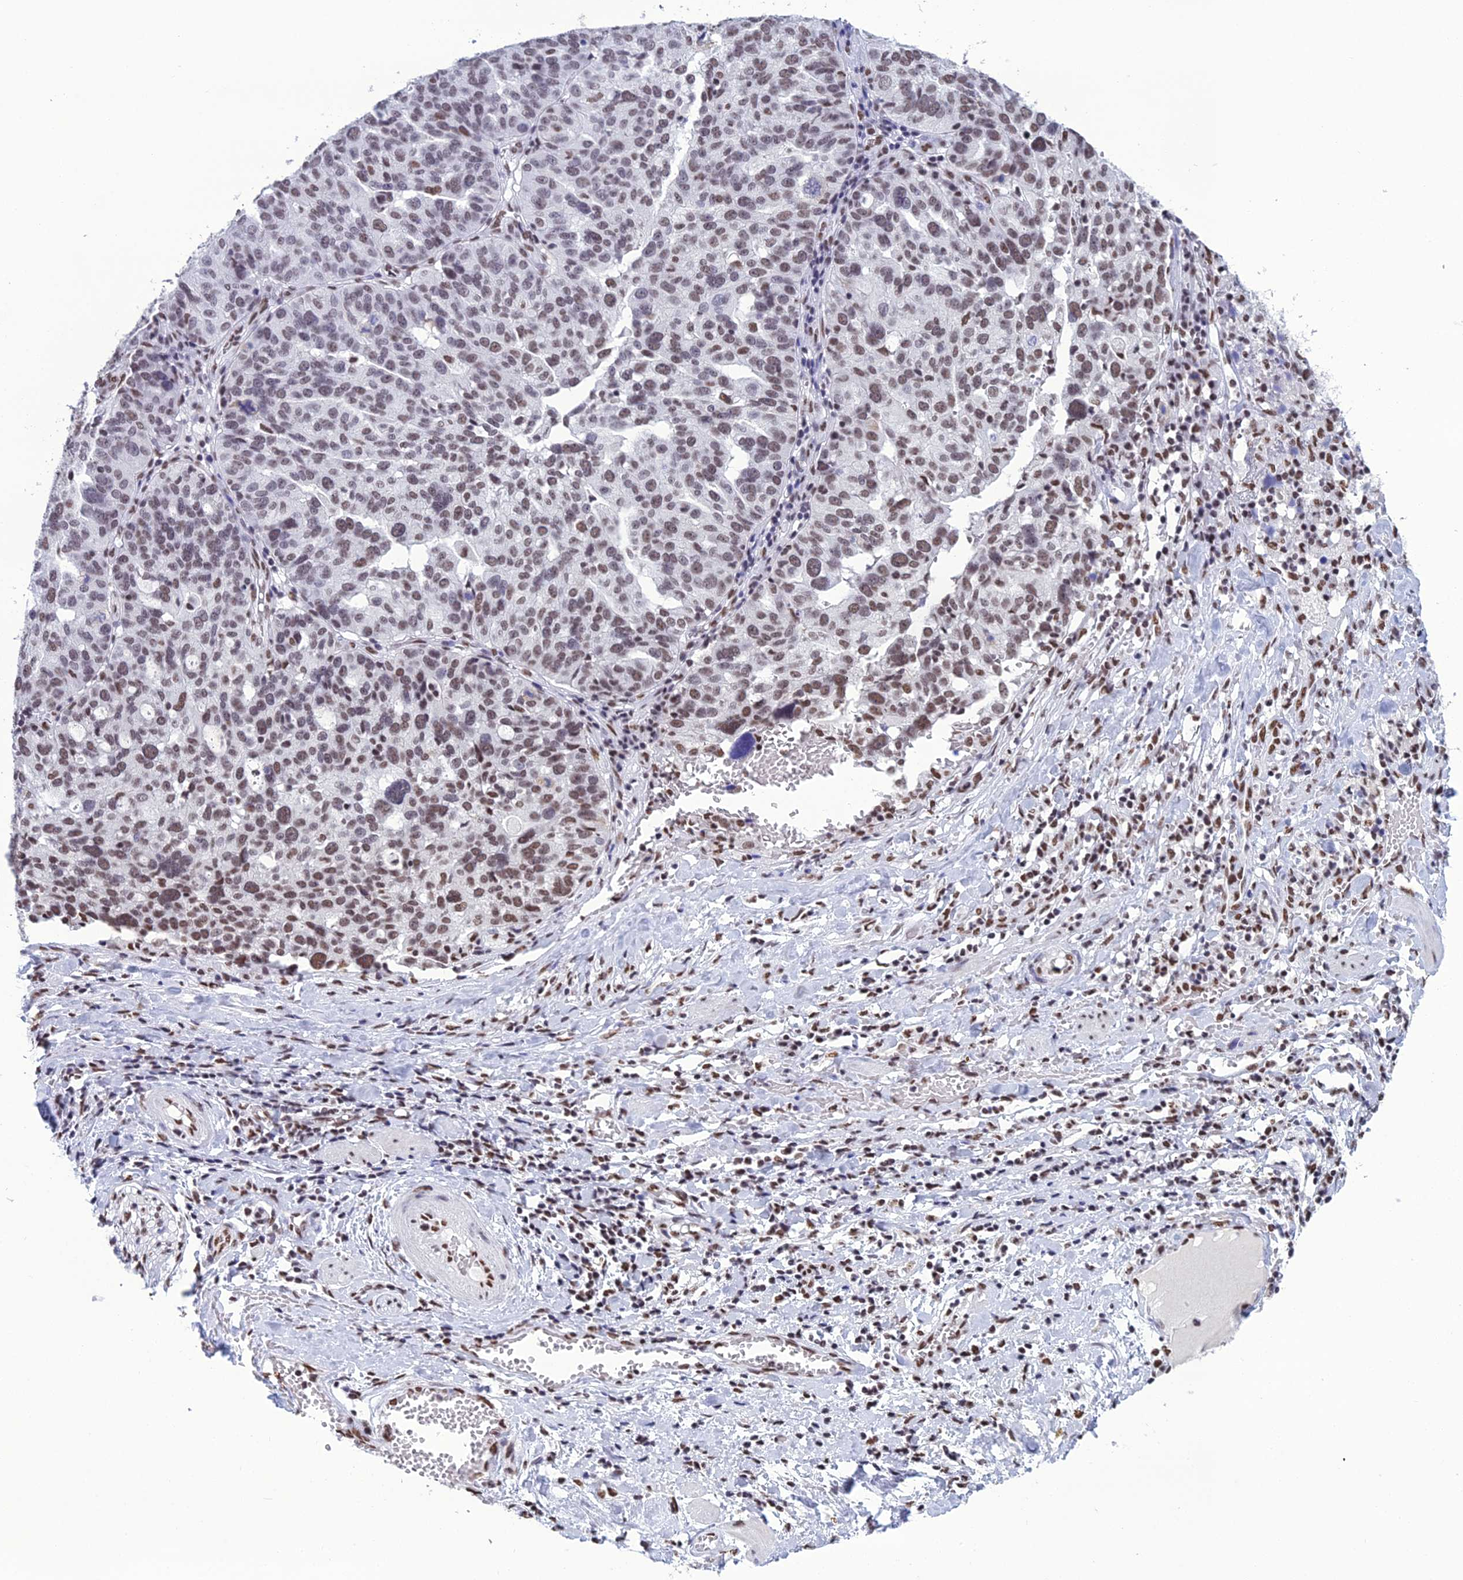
{"staining": {"intensity": "moderate", "quantity": "25%-75%", "location": "nuclear"}, "tissue": "ovarian cancer", "cell_type": "Tumor cells", "image_type": "cancer", "snomed": [{"axis": "morphology", "description": "Cystadenocarcinoma, serous, NOS"}, {"axis": "topography", "description": "Ovary"}], "caption": "The photomicrograph exhibits immunohistochemical staining of ovarian cancer. There is moderate nuclear positivity is identified in about 25%-75% of tumor cells.", "gene": "PRAMEF12", "patient": {"sex": "female", "age": 59}}